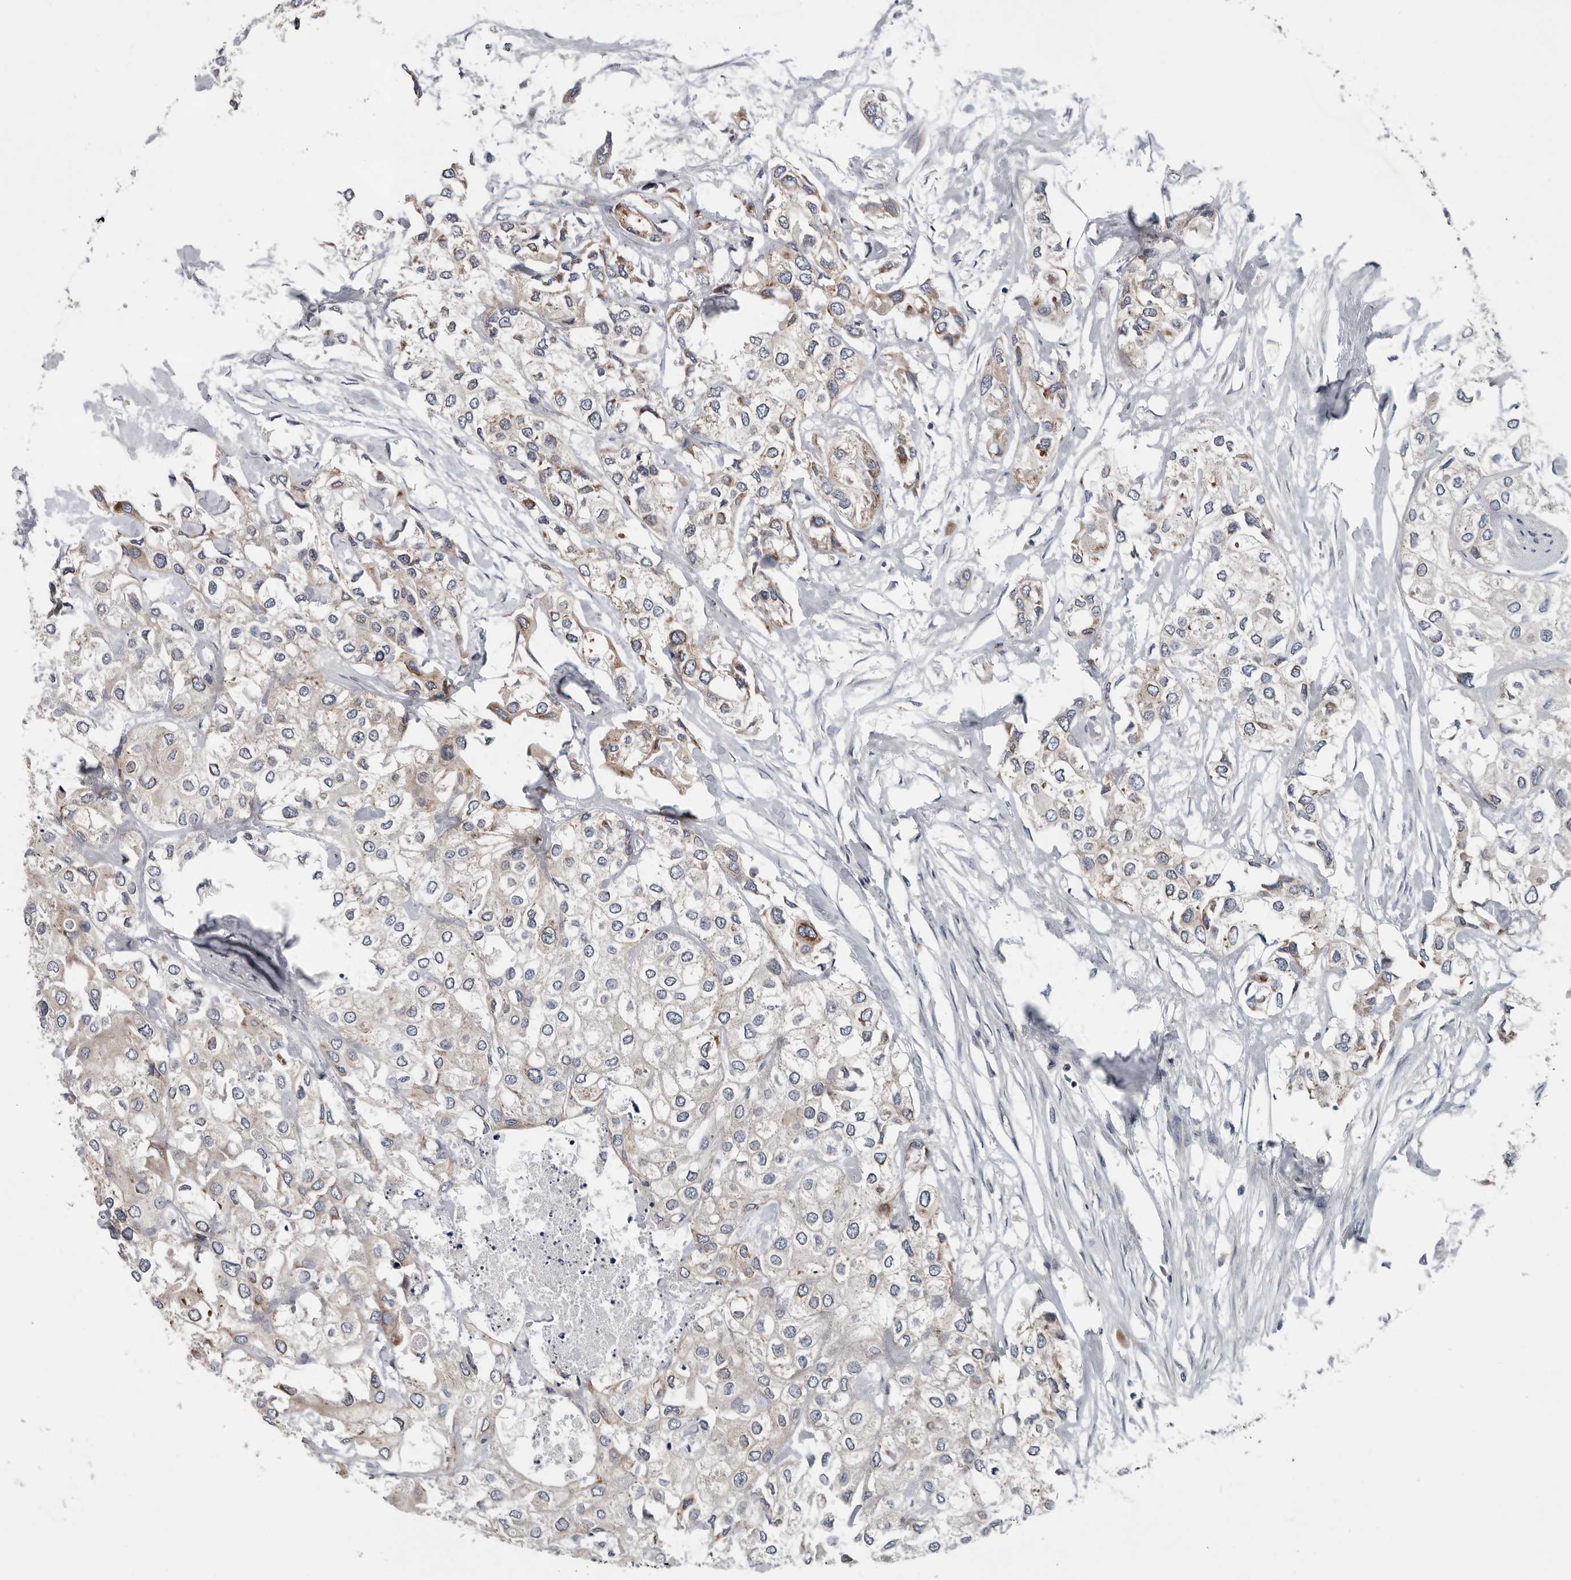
{"staining": {"intensity": "moderate", "quantity": "<25%", "location": "cytoplasmic/membranous"}, "tissue": "urothelial cancer", "cell_type": "Tumor cells", "image_type": "cancer", "snomed": [{"axis": "morphology", "description": "Urothelial carcinoma, High grade"}, {"axis": "topography", "description": "Urinary bladder"}], "caption": "IHC staining of urothelial cancer, which shows low levels of moderate cytoplasmic/membranous expression in approximately <25% of tumor cells indicating moderate cytoplasmic/membranous protein staining. The staining was performed using DAB (brown) for protein detection and nuclei were counterstained in hematoxylin (blue).", "gene": "TMEM199", "patient": {"sex": "male", "age": 64}}